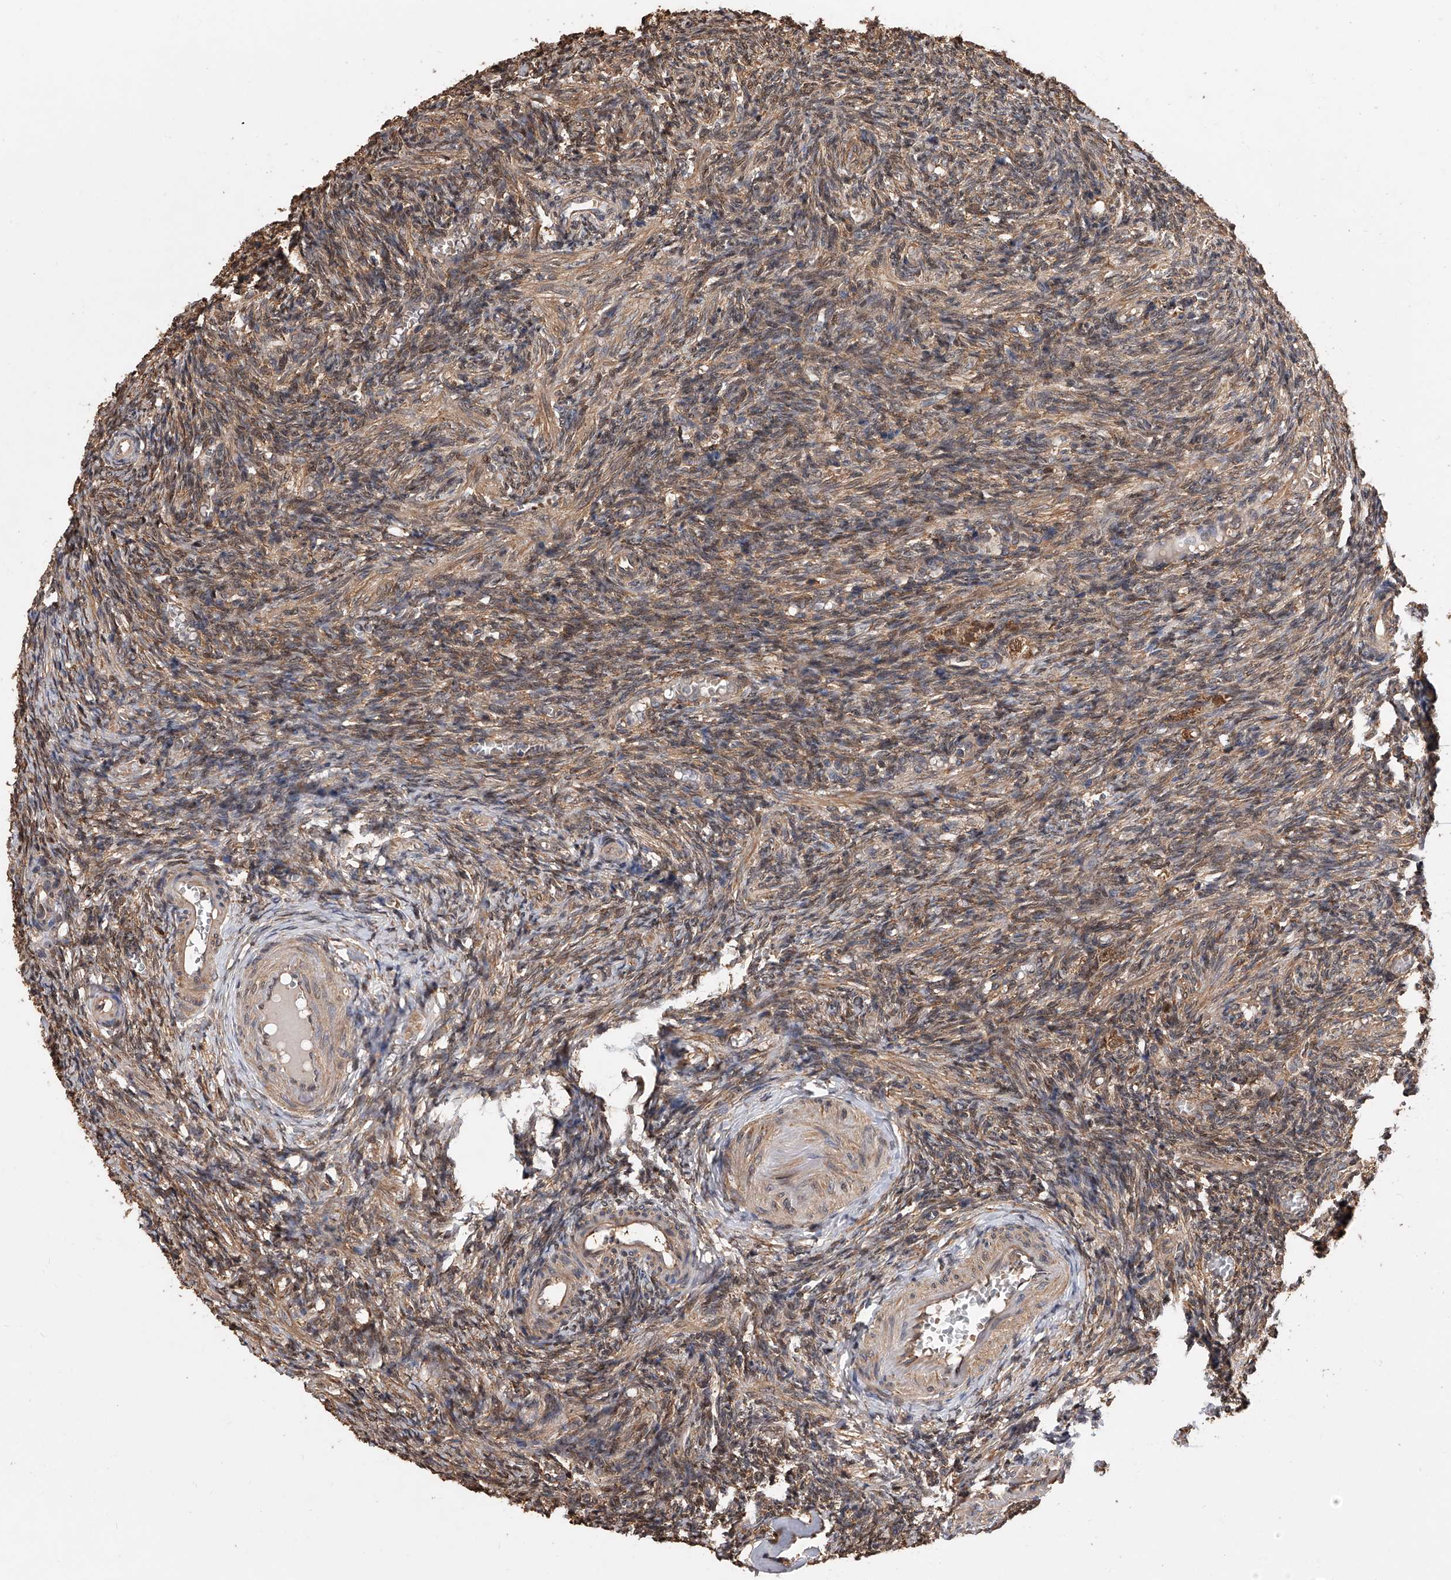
{"staining": {"intensity": "moderate", "quantity": ">75%", "location": "cytoplasmic/membranous,nuclear"}, "tissue": "ovary", "cell_type": "Ovarian stroma cells", "image_type": "normal", "snomed": [{"axis": "morphology", "description": "Normal tissue, NOS"}, {"axis": "topography", "description": "Ovary"}], "caption": "Ovary was stained to show a protein in brown. There is medium levels of moderate cytoplasmic/membranous,nuclear expression in approximately >75% of ovarian stroma cells. (Stains: DAB (3,3'-diaminobenzidine) in brown, nuclei in blue, Microscopy: brightfield microscopy at high magnification).", "gene": "GMDS", "patient": {"sex": "female", "age": 27}}